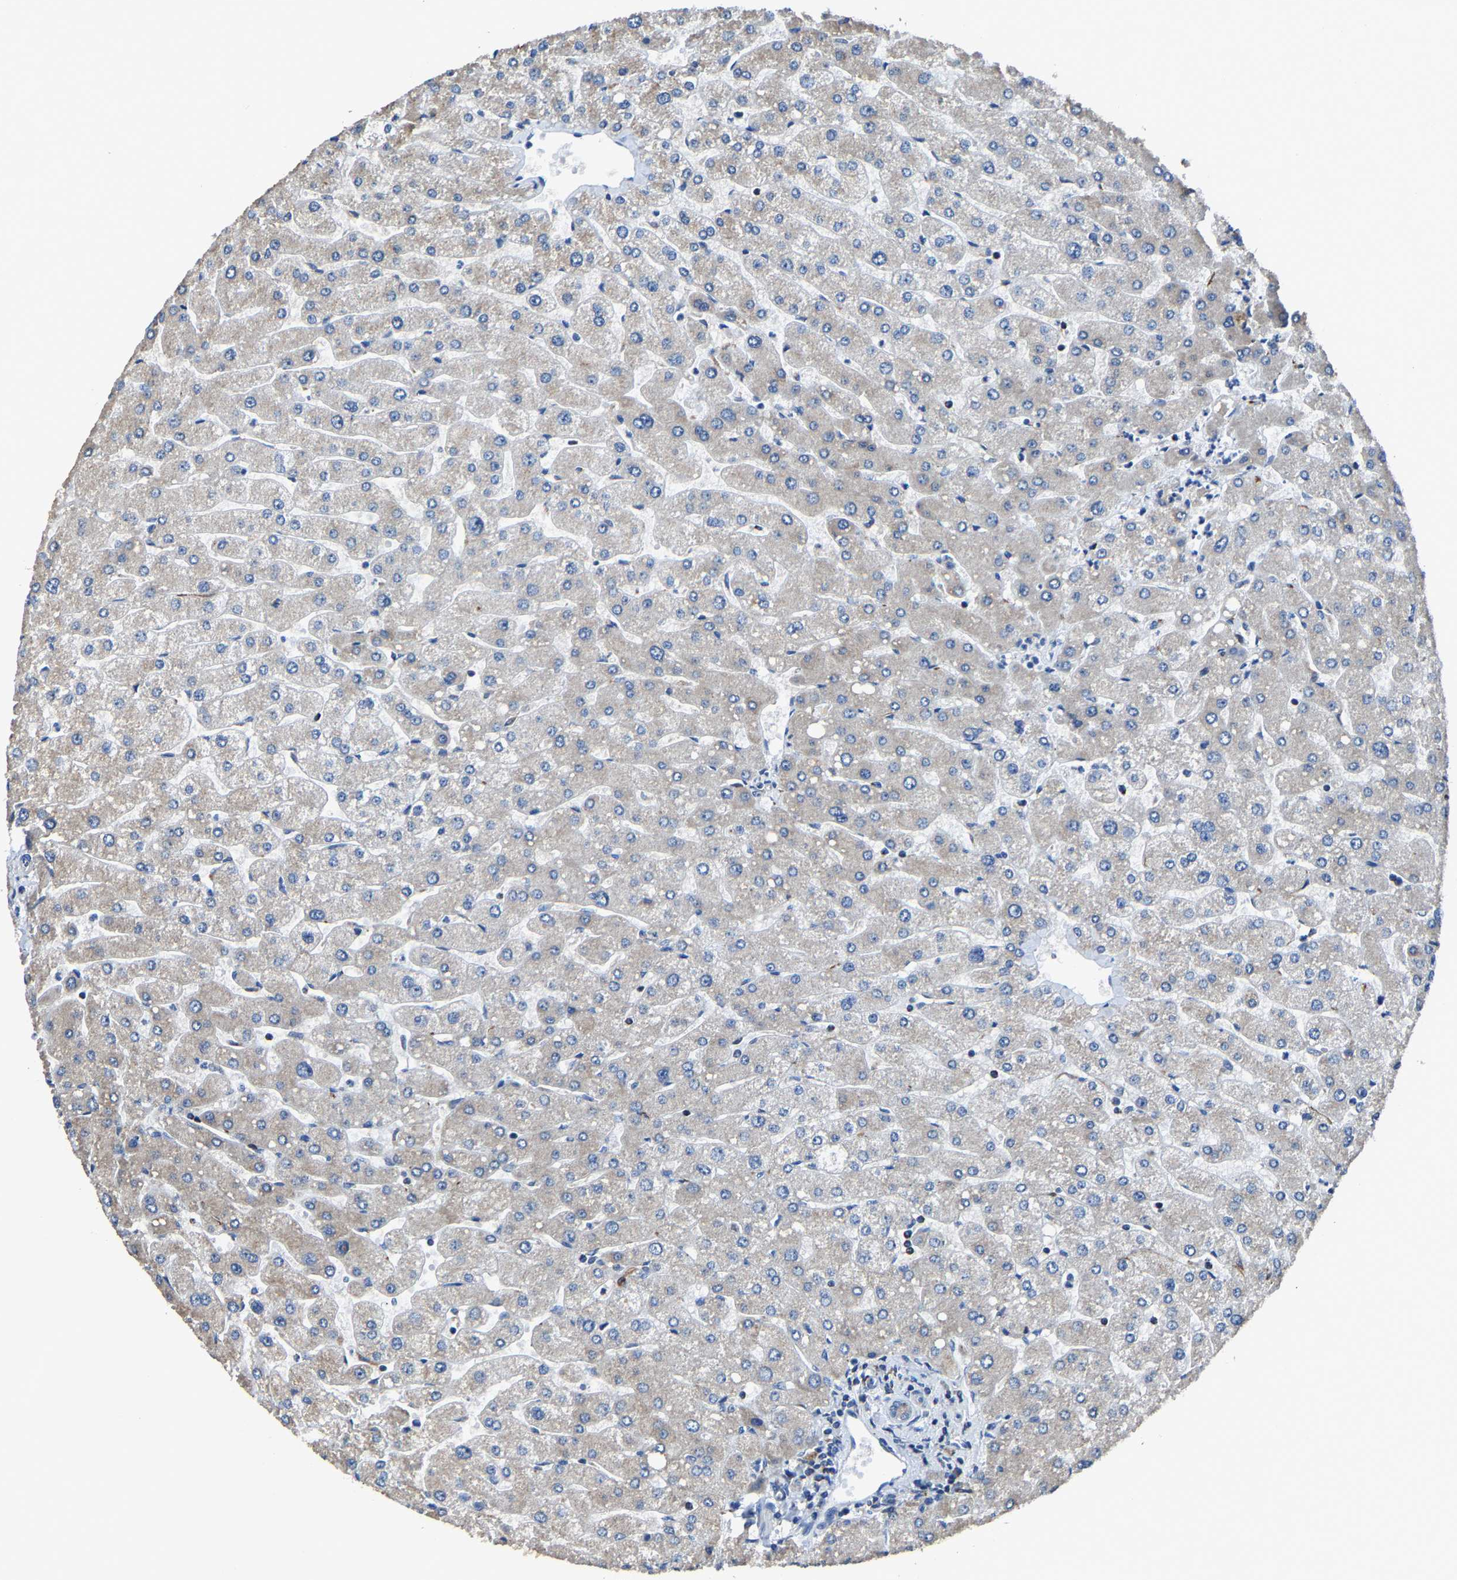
{"staining": {"intensity": "negative", "quantity": "none", "location": "none"}, "tissue": "liver", "cell_type": "Cholangiocytes", "image_type": "normal", "snomed": [{"axis": "morphology", "description": "Normal tissue, NOS"}, {"axis": "topography", "description": "Liver"}], "caption": "DAB (3,3'-diaminobenzidine) immunohistochemical staining of unremarkable liver reveals no significant expression in cholangiocytes. (DAB (3,3'-diaminobenzidine) immunohistochemistry (IHC), high magnification).", "gene": "AGK", "patient": {"sex": "male", "age": 55}}